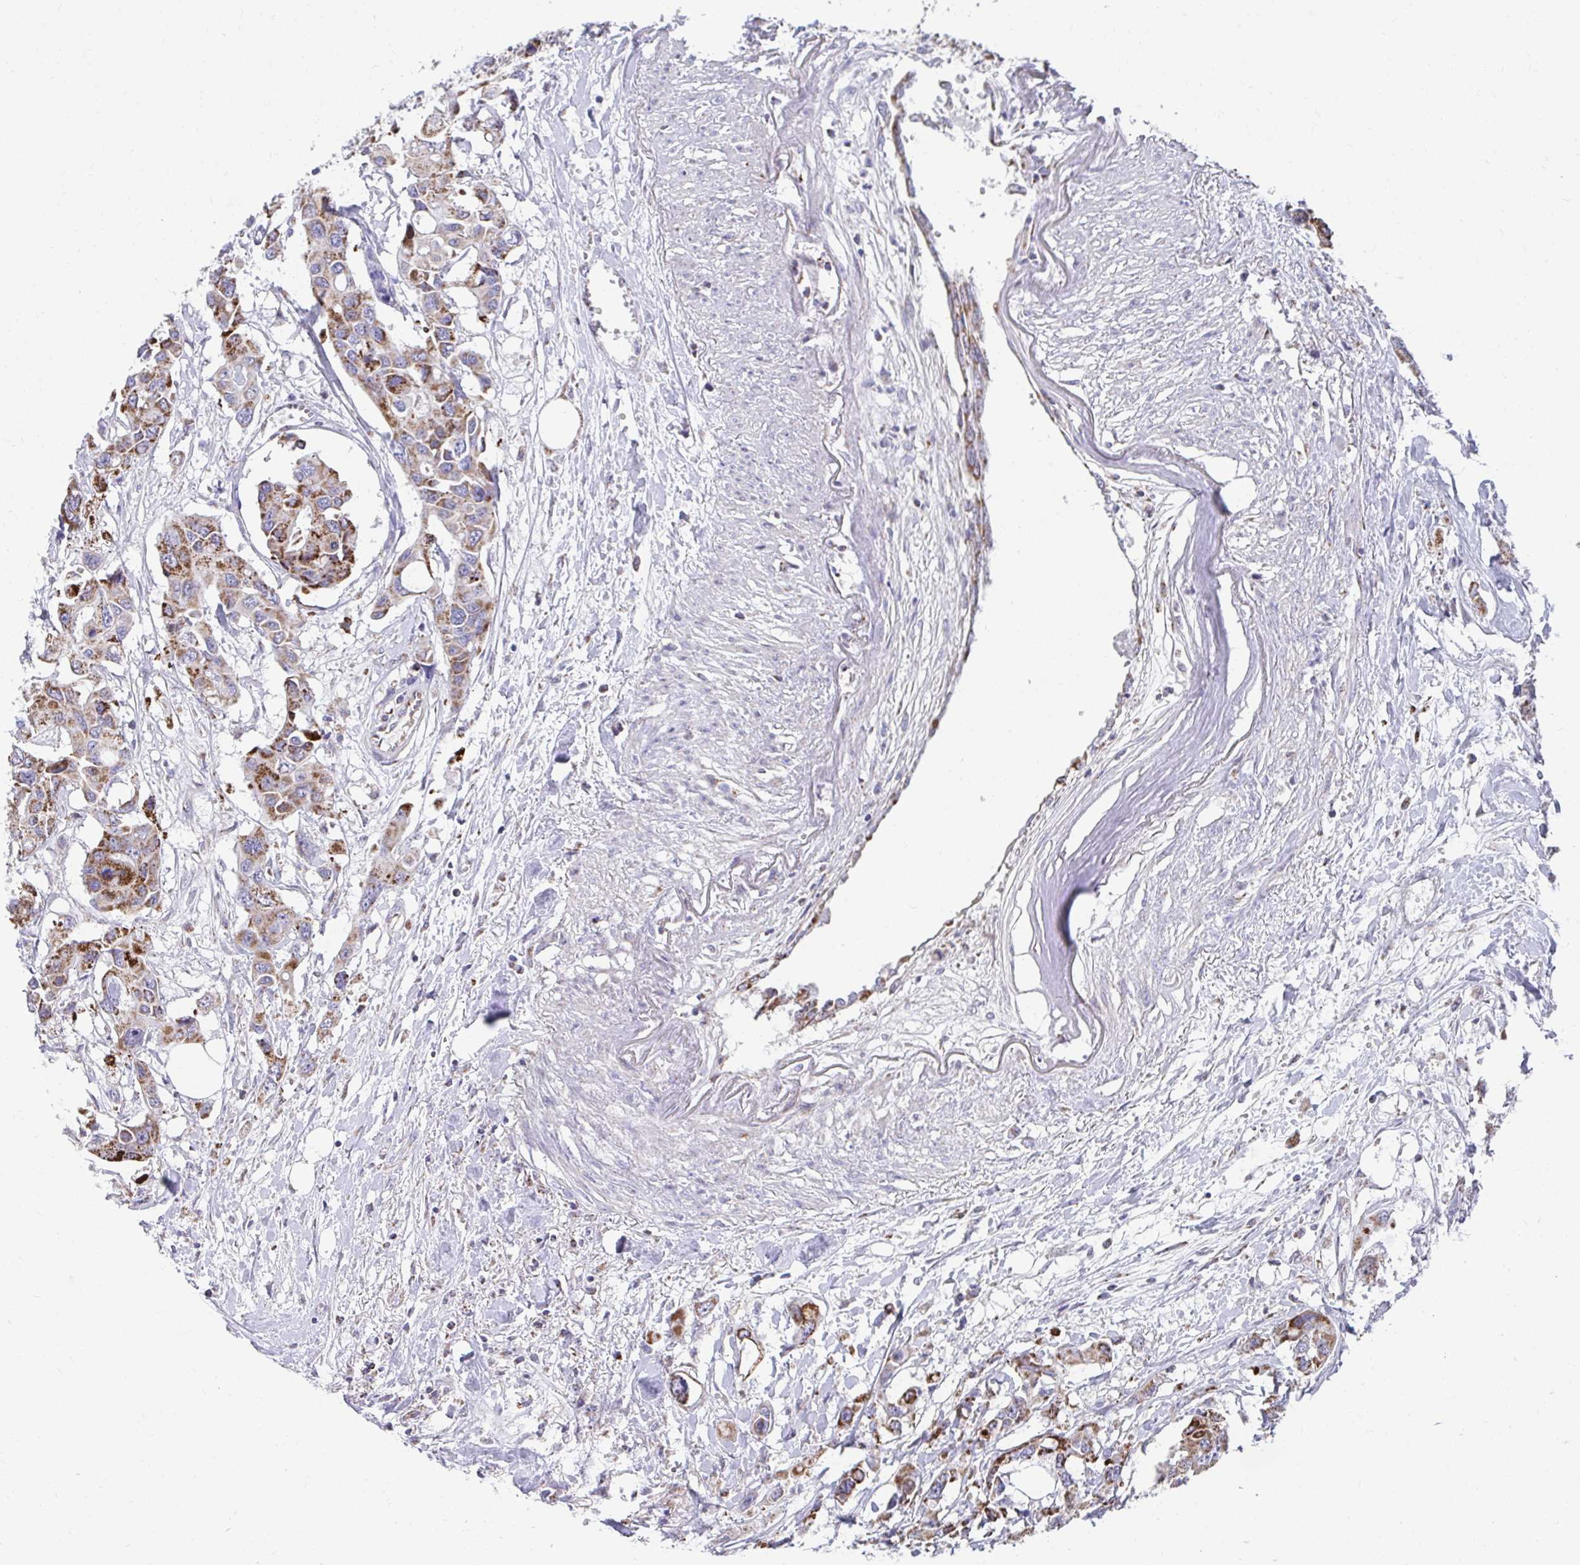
{"staining": {"intensity": "strong", "quantity": "25%-75%", "location": "cytoplasmic/membranous"}, "tissue": "colorectal cancer", "cell_type": "Tumor cells", "image_type": "cancer", "snomed": [{"axis": "morphology", "description": "Adenocarcinoma, NOS"}, {"axis": "topography", "description": "Colon"}], "caption": "Immunohistochemical staining of adenocarcinoma (colorectal) demonstrates high levels of strong cytoplasmic/membranous protein positivity in about 25%-75% of tumor cells. The protein is shown in brown color, while the nuclei are stained blue.", "gene": "PRRG3", "patient": {"sex": "male", "age": 77}}